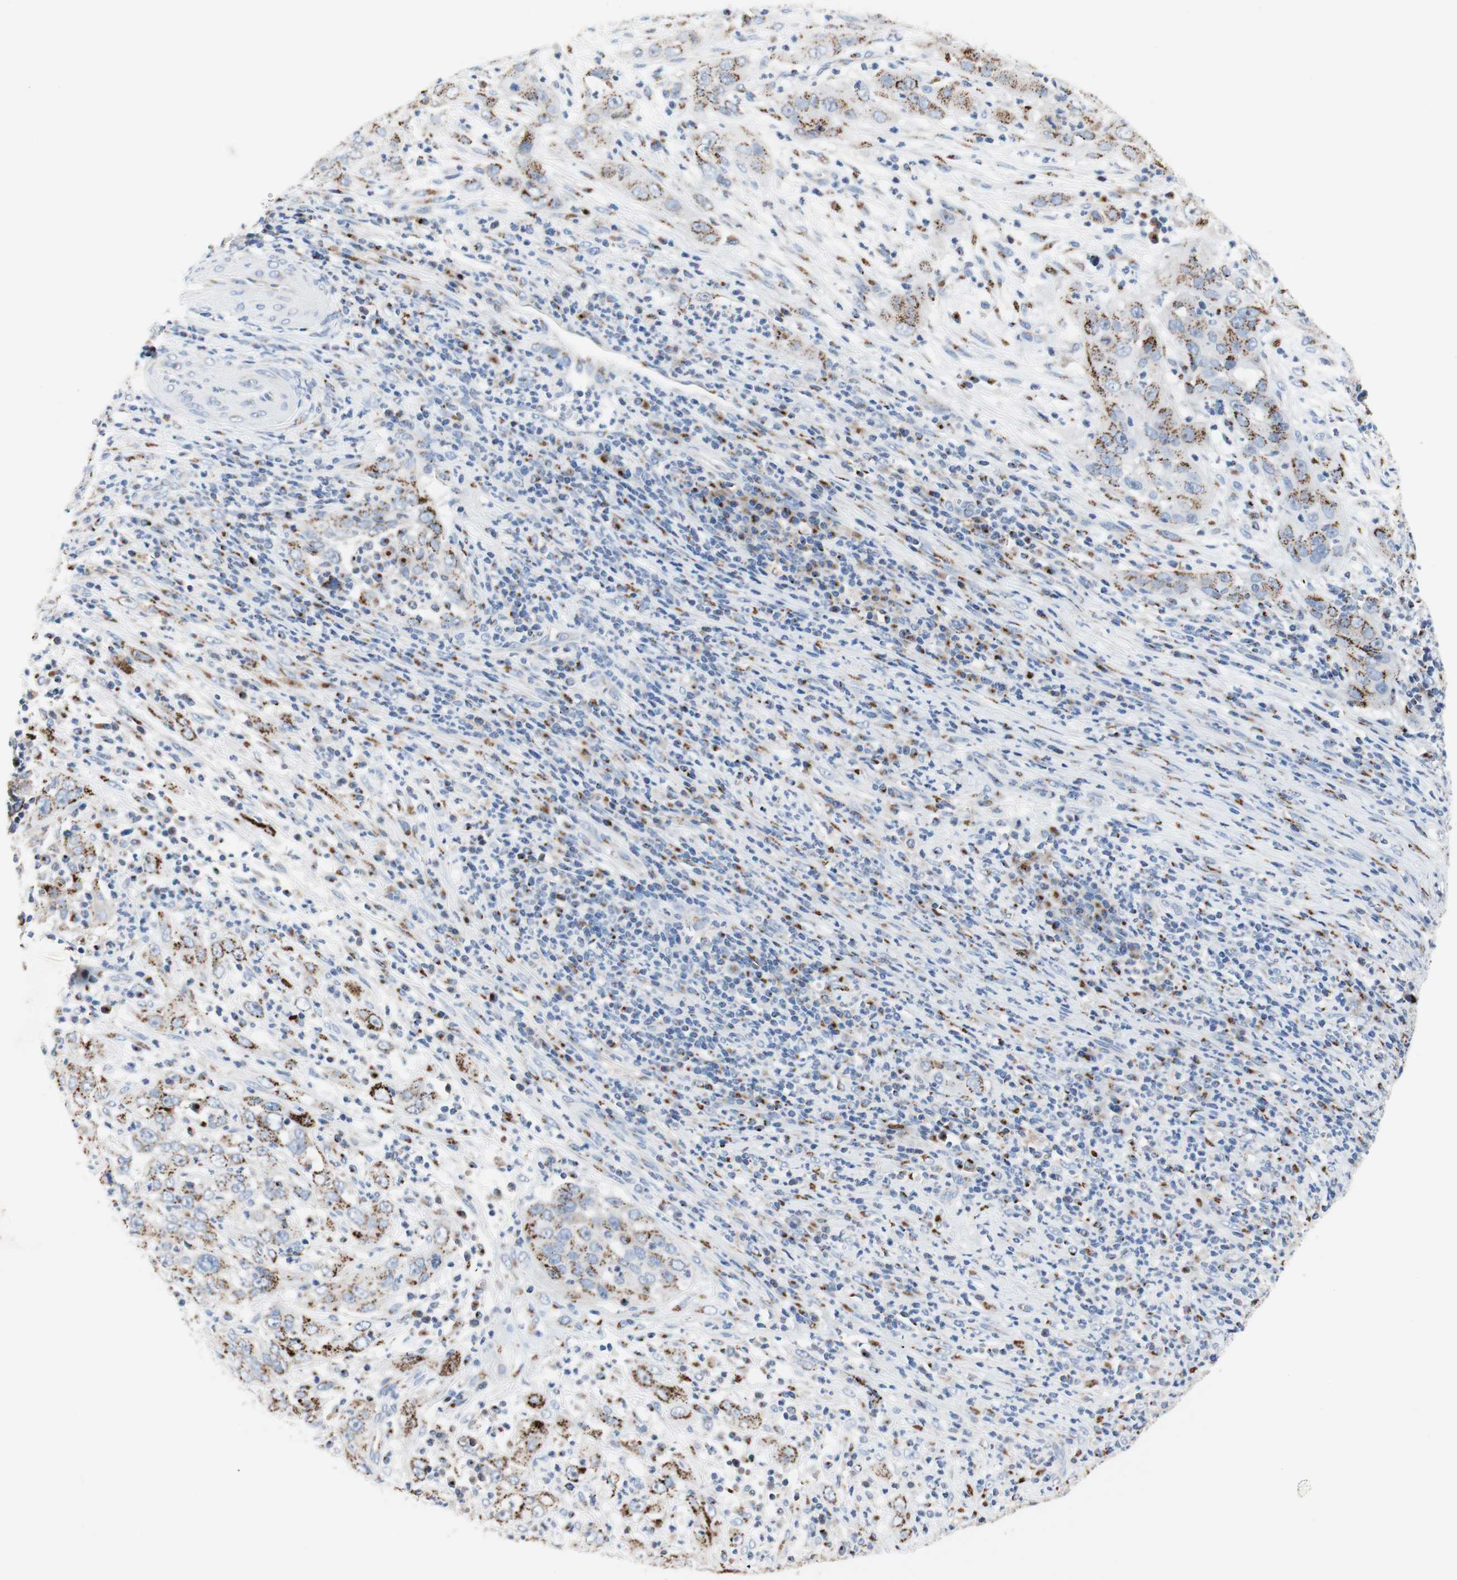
{"staining": {"intensity": "moderate", "quantity": "25%-75%", "location": "cytoplasmic/membranous"}, "tissue": "cervical cancer", "cell_type": "Tumor cells", "image_type": "cancer", "snomed": [{"axis": "morphology", "description": "Squamous cell carcinoma, NOS"}, {"axis": "topography", "description": "Cervix"}], "caption": "A photomicrograph showing moderate cytoplasmic/membranous positivity in approximately 25%-75% of tumor cells in squamous cell carcinoma (cervical), as visualized by brown immunohistochemical staining.", "gene": "GALNT2", "patient": {"sex": "female", "age": 32}}